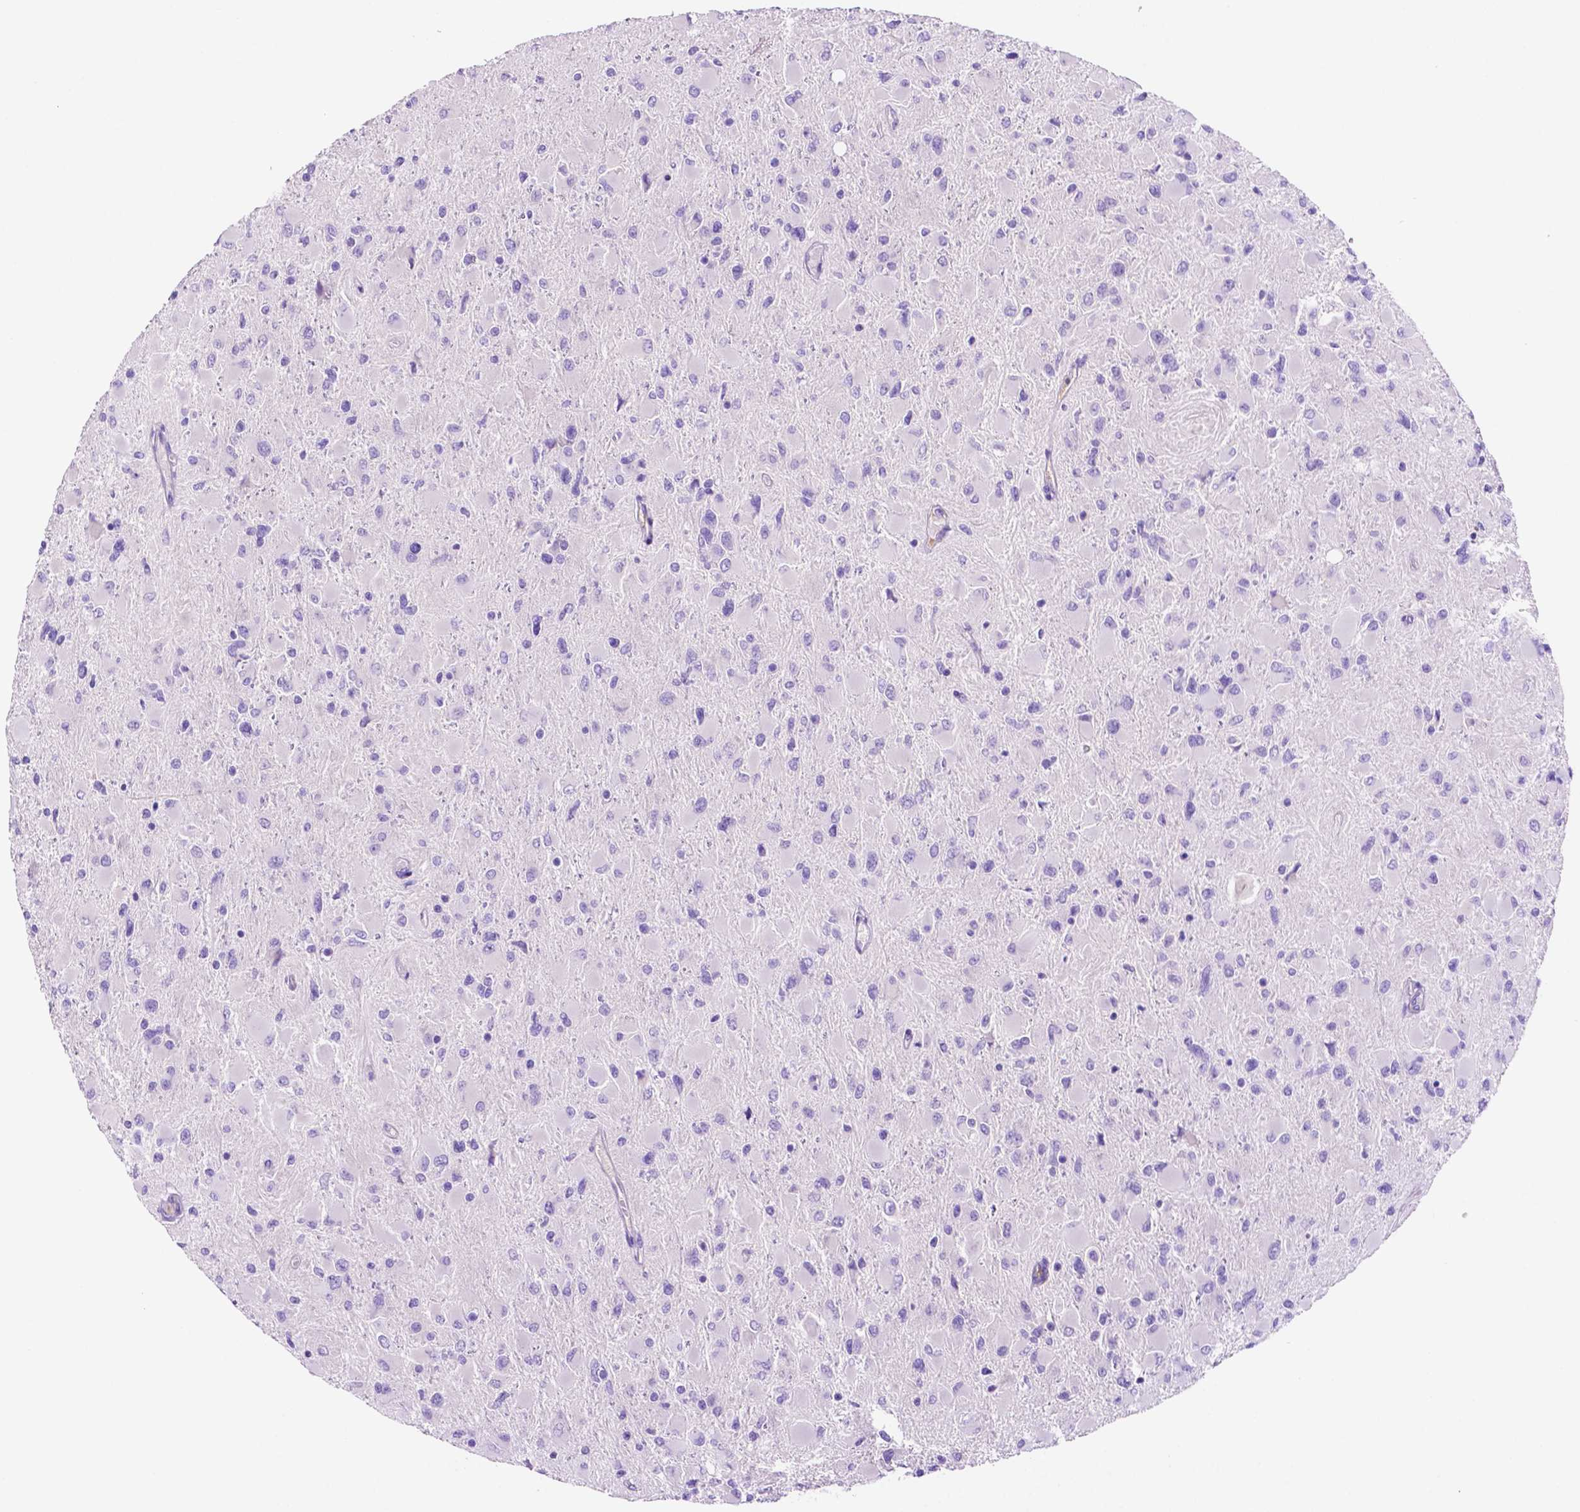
{"staining": {"intensity": "negative", "quantity": "none", "location": "none"}, "tissue": "glioma", "cell_type": "Tumor cells", "image_type": "cancer", "snomed": [{"axis": "morphology", "description": "Glioma, malignant, High grade"}, {"axis": "topography", "description": "Cerebral cortex"}], "caption": "A high-resolution photomicrograph shows immunohistochemistry (IHC) staining of glioma, which demonstrates no significant staining in tumor cells. (Stains: DAB IHC with hematoxylin counter stain, Microscopy: brightfield microscopy at high magnification).", "gene": "FOXB2", "patient": {"sex": "female", "age": 36}}